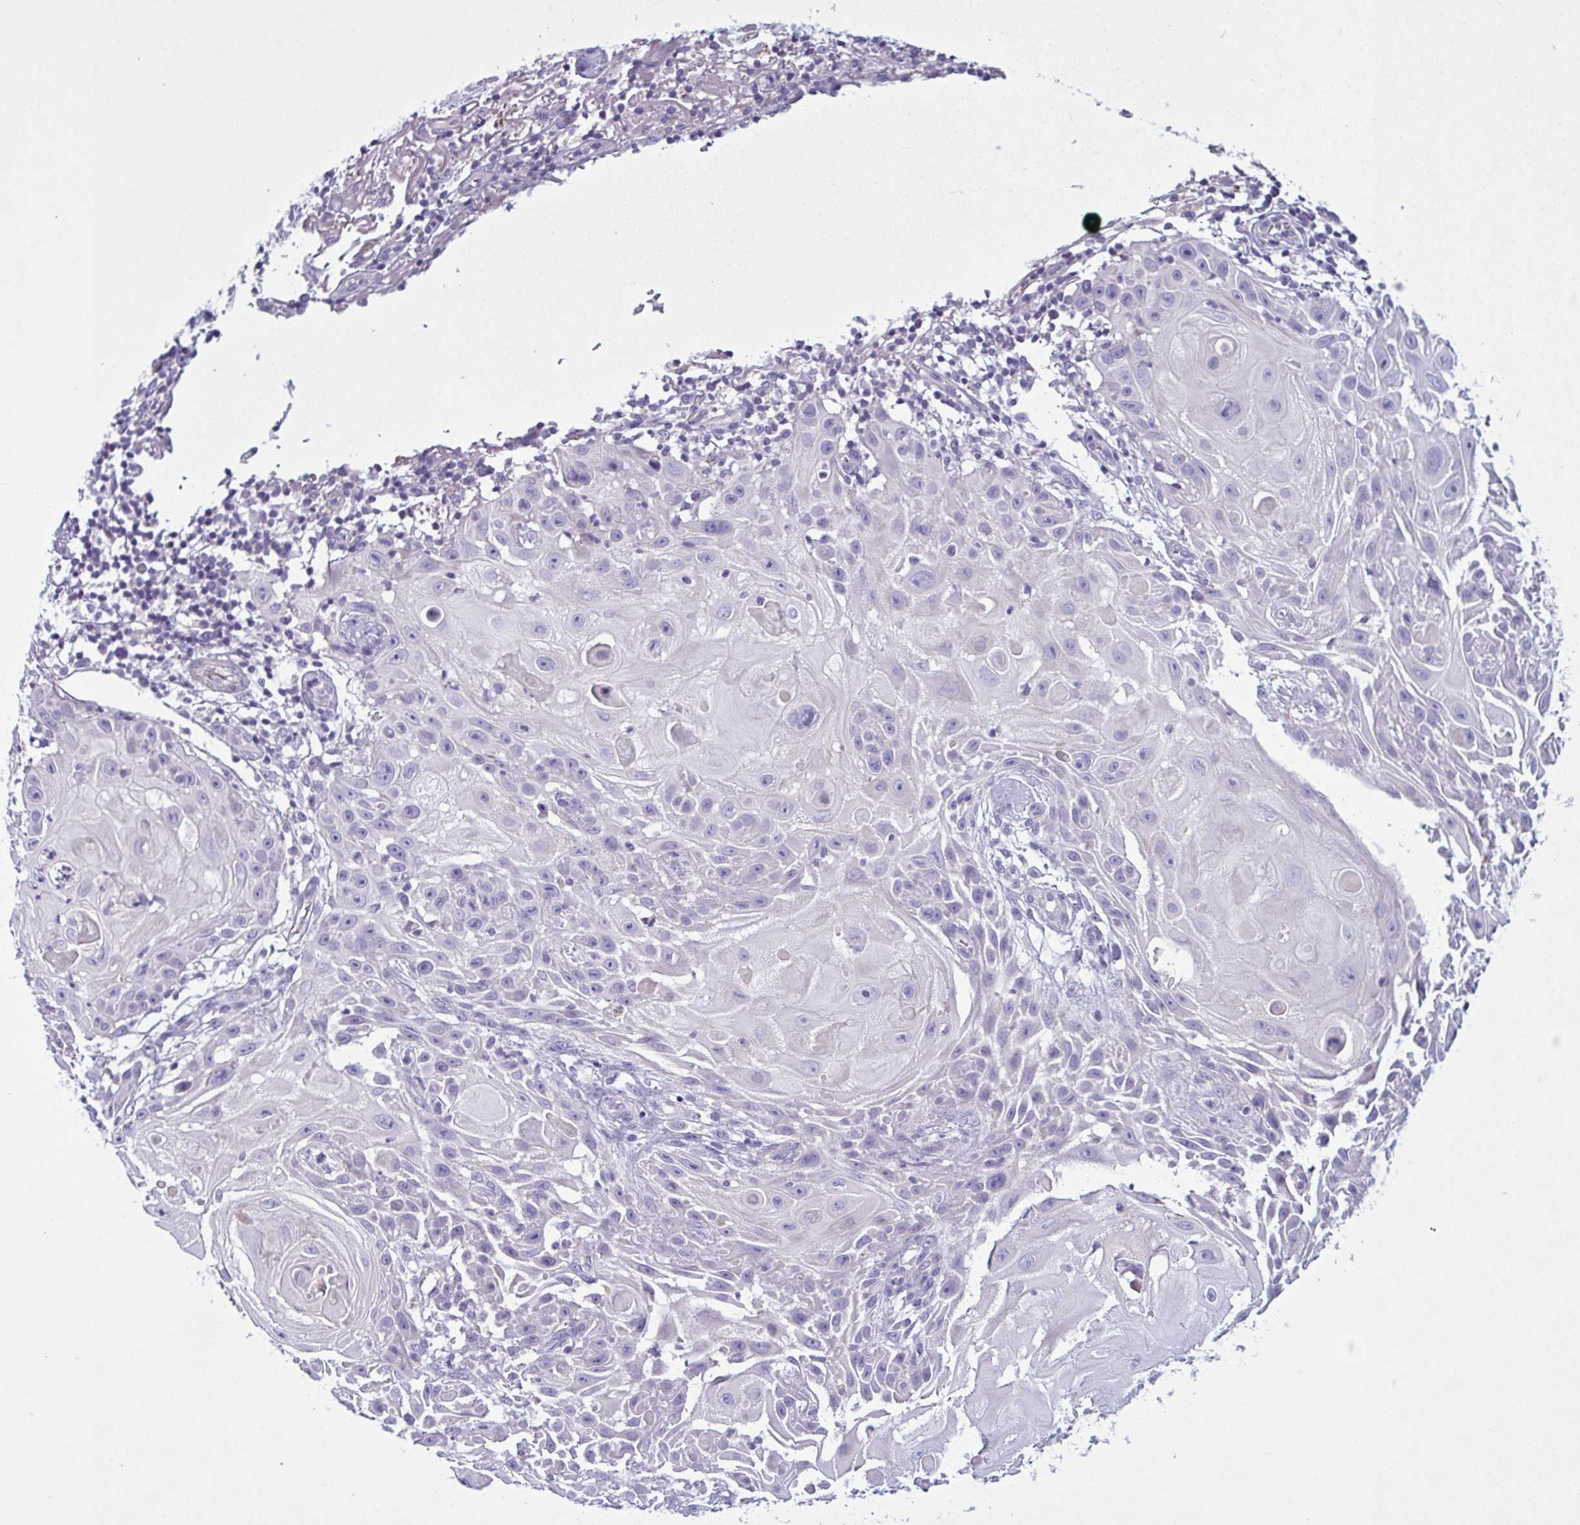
{"staining": {"intensity": "negative", "quantity": "none", "location": "none"}, "tissue": "skin cancer", "cell_type": "Tumor cells", "image_type": "cancer", "snomed": [{"axis": "morphology", "description": "Squamous cell carcinoma, NOS"}, {"axis": "topography", "description": "Skin"}], "caption": "The micrograph displays no significant expression in tumor cells of skin cancer (squamous cell carcinoma).", "gene": "F13B", "patient": {"sex": "female", "age": 91}}